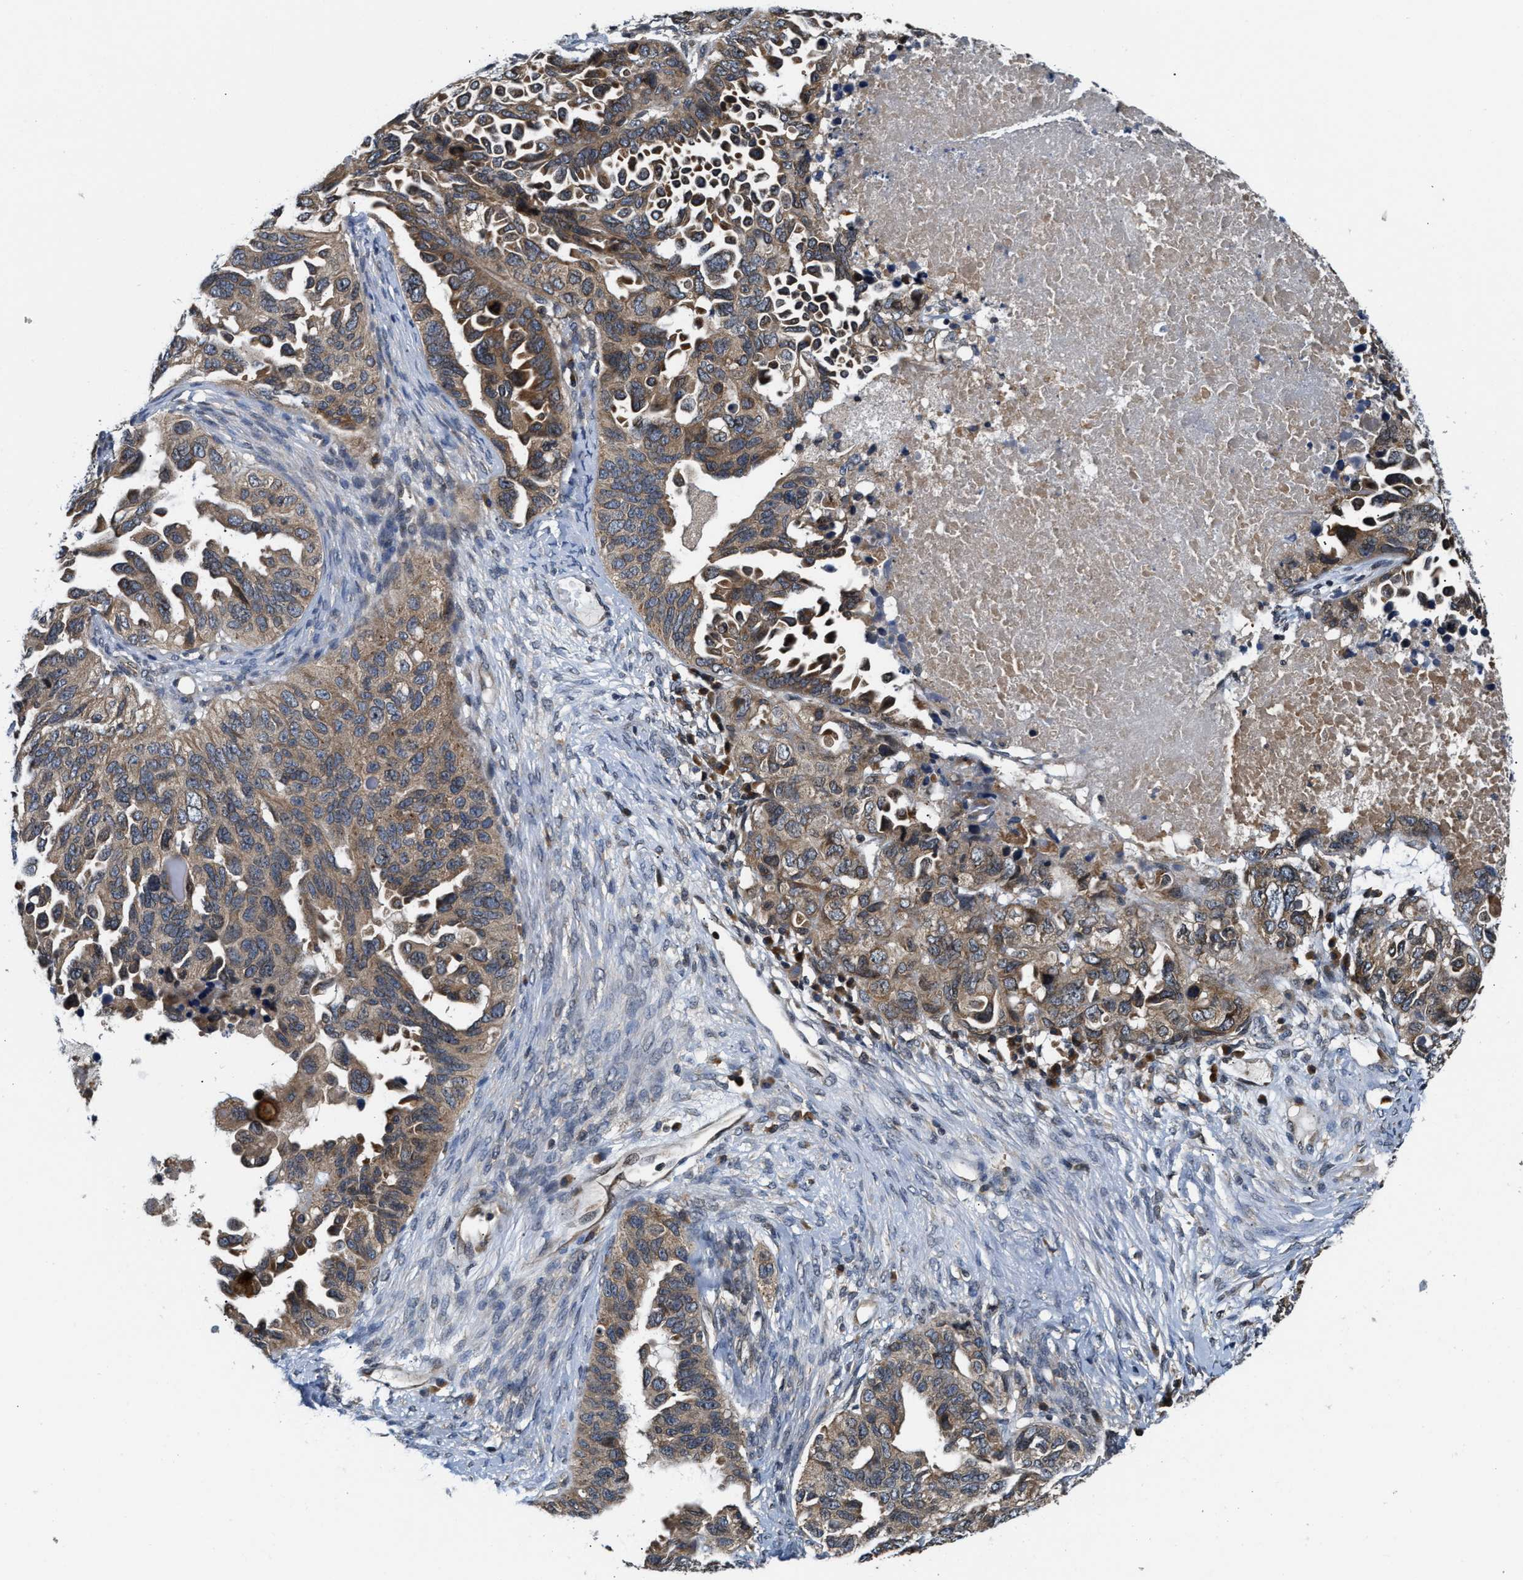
{"staining": {"intensity": "moderate", "quantity": ">75%", "location": "cytoplasmic/membranous"}, "tissue": "ovarian cancer", "cell_type": "Tumor cells", "image_type": "cancer", "snomed": [{"axis": "morphology", "description": "Cystadenocarcinoma, serous, NOS"}, {"axis": "topography", "description": "Ovary"}], "caption": "Ovarian cancer was stained to show a protein in brown. There is medium levels of moderate cytoplasmic/membranous expression in about >75% of tumor cells. (Brightfield microscopy of DAB IHC at high magnification).", "gene": "RAB29", "patient": {"sex": "female", "age": 82}}